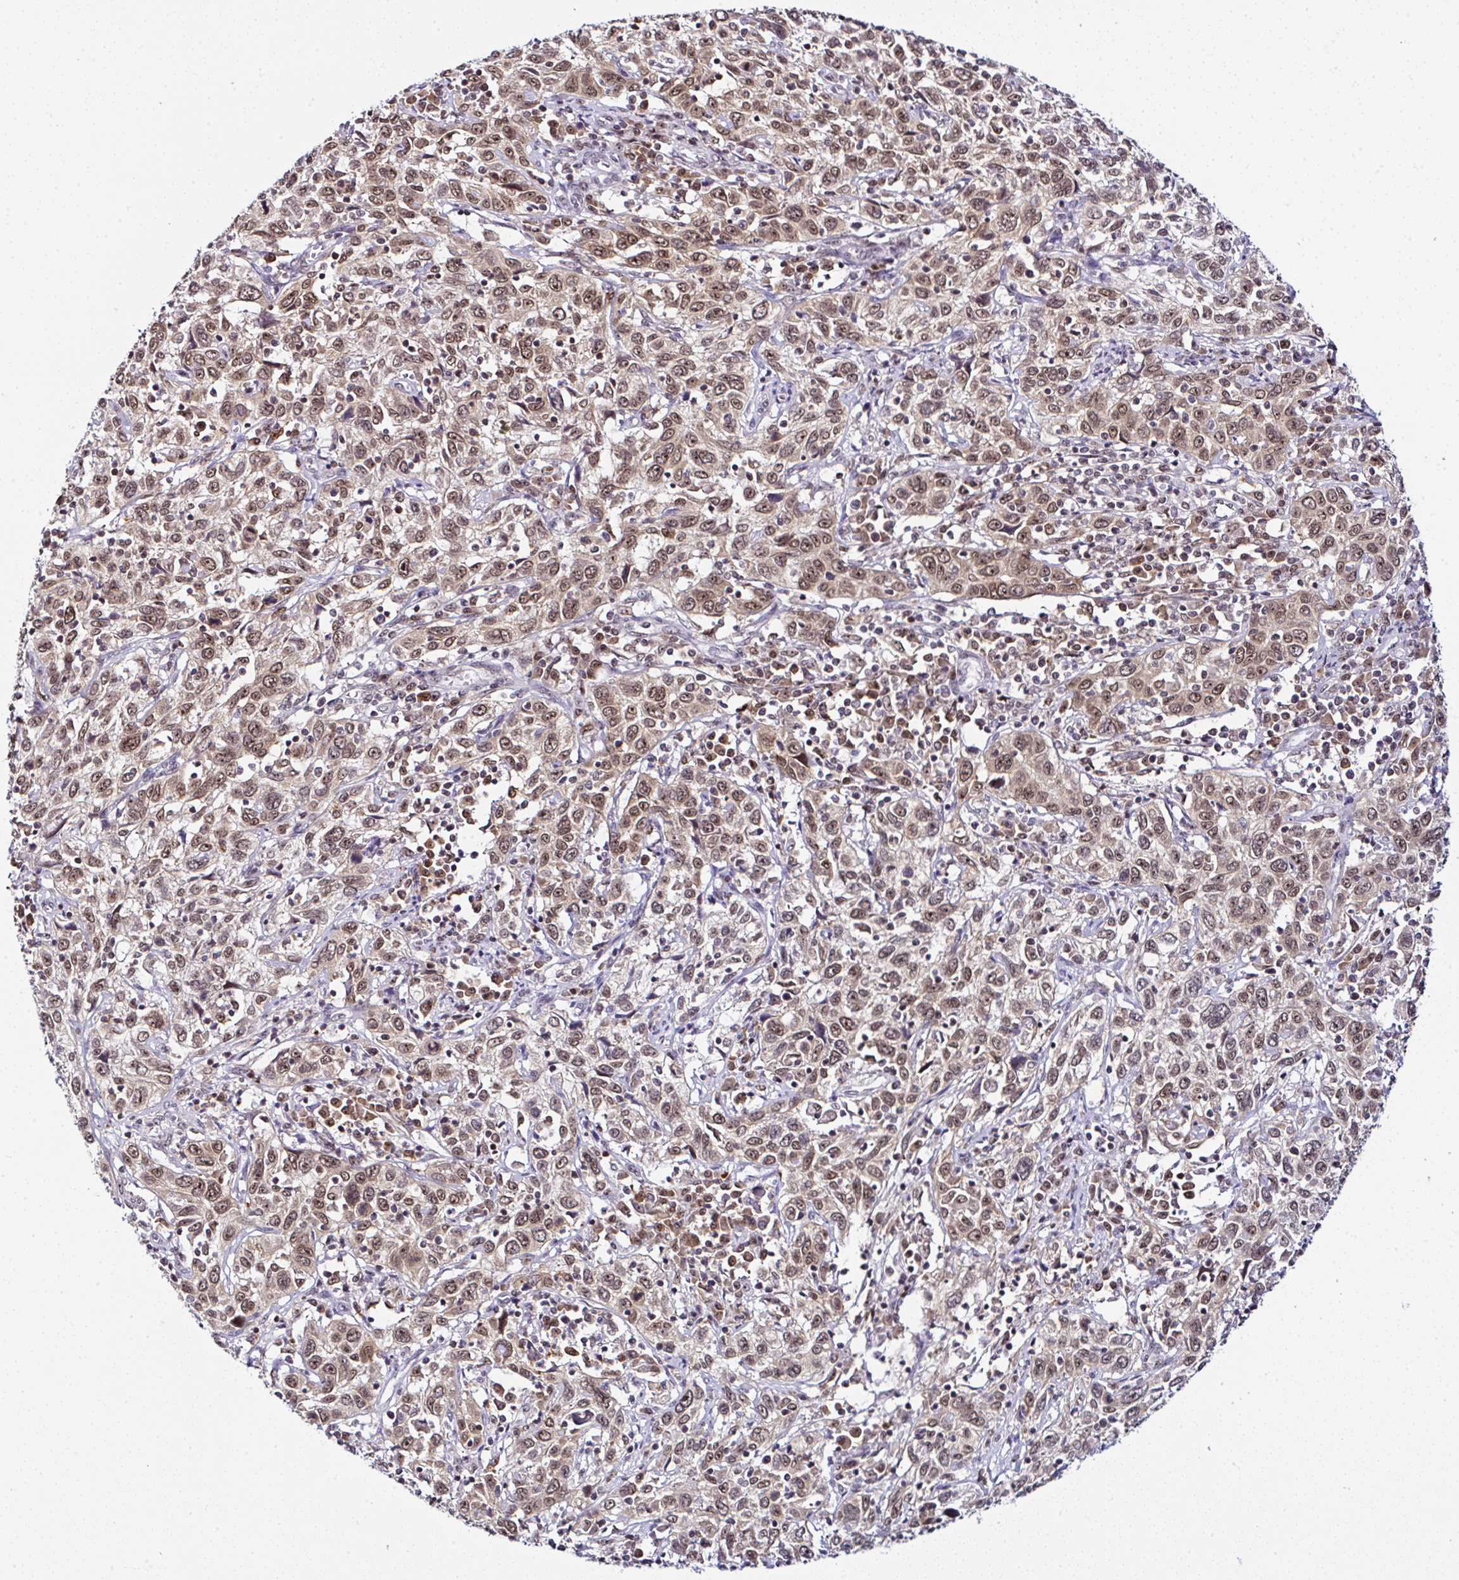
{"staining": {"intensity": "moderate", "quantity": ">75%", "location": "nuclear"}, "tissue": "cervical cancer", "cell_type": "Tumor cells", "image_type": "cancer", "snomed": [{"axis": "morphology", "description": "Squamous cell carcinoma, NOS"}, {"axis": "topography", "description": "Cervix"}], "caption": "IHC staining of squamous cell carcinoma (cervical), which shows medium levels of moderate nuclear expression in approximately >75% of tumor cells indicating moderate nuclear protein positivity. The staining was performed using DAB (3,3'-diaminobenzidine) (brown) for protein detection and nuclei were counterstained in hematoxylin (blue).", "gene": "PTPN2", "patient": {"sex": "female", "age": 46}}